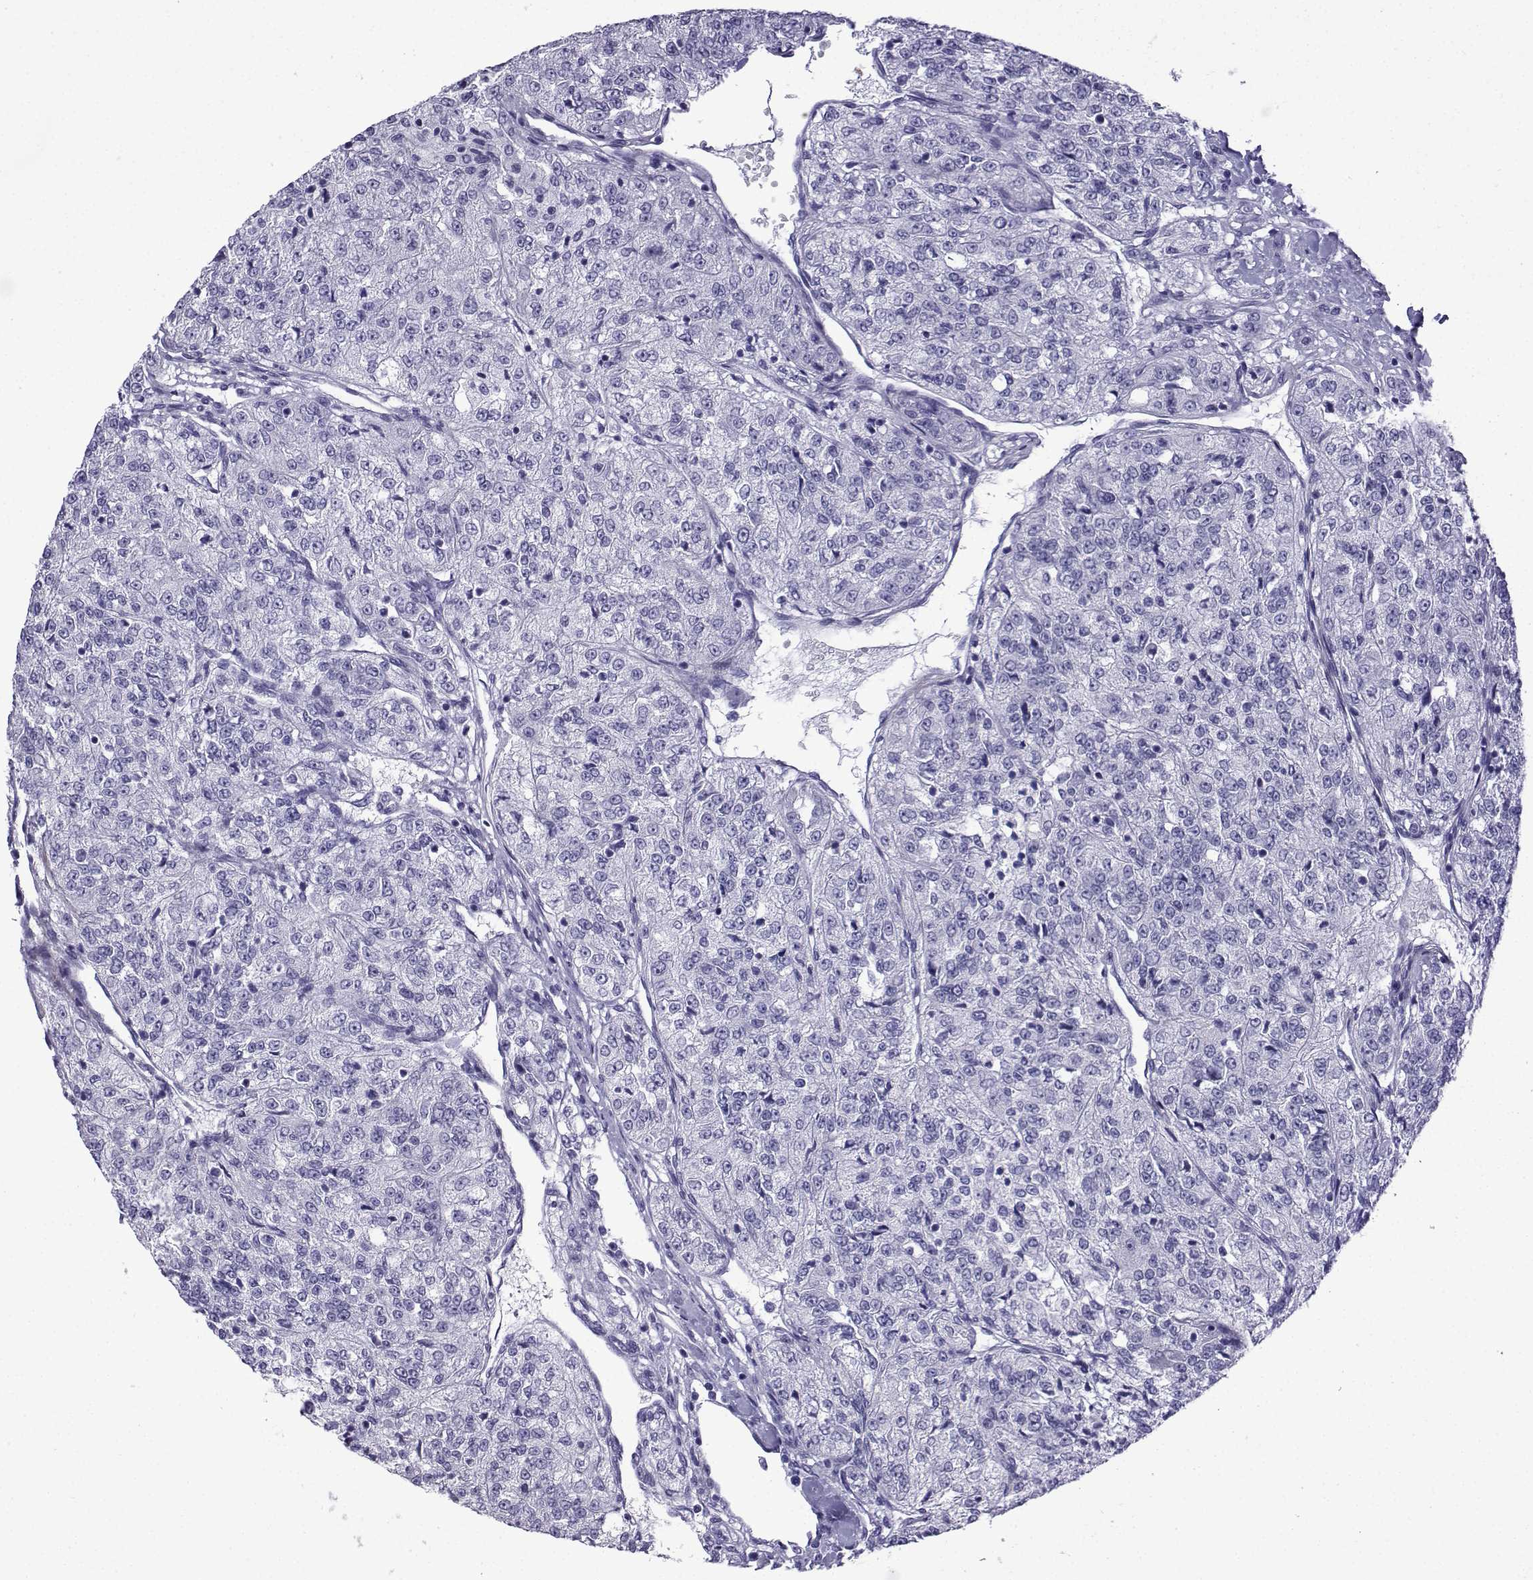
{"staining": {"intensity": "negative", "quantity": "none", "location": "none"}, "tissue": "renal cancer", "cell_type": "Tumor cells", "image_type": "cancer", "snomed": [{"axis": "morphology", "description": "Adenocarcinoma, NOS"}, {"axis": "topography", "description": "Kidney"}], "caption": "Tumor cells are negative for brown protein staining in adenocarcinoma (renal).", "gene": "KCNF1", "patient": {"sex": "female", "age": 63}}